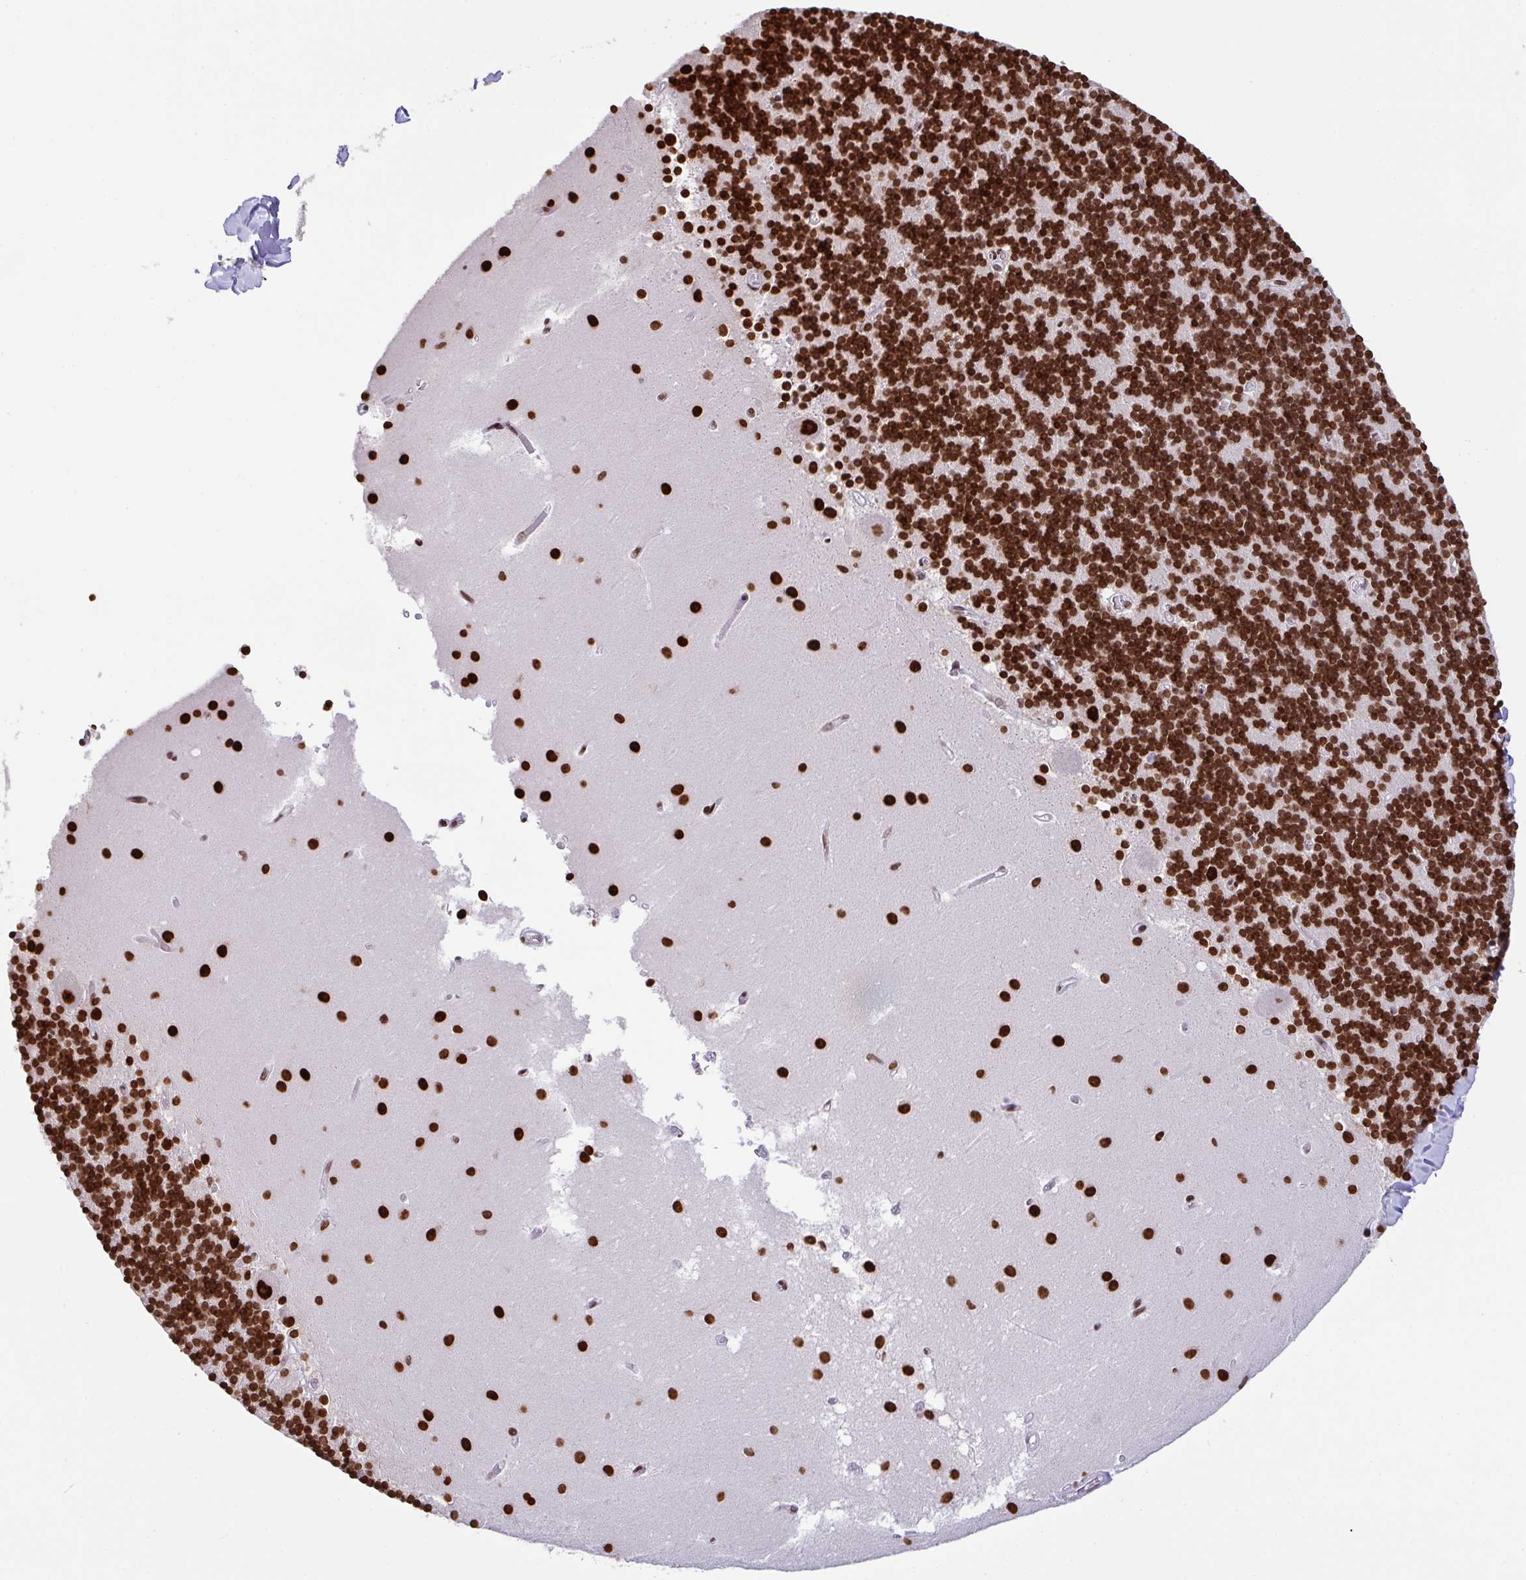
{"staining": {"intensity": "strong", "quantity": ">75%", "location": "nuclear"}, "tissue": "cerebellum", "cell_type": "Cells in granular layer", "image_type": "normal", "snomed": [{"axis": "morphology", "description": "Normal tissue, NOS"}, {"axis": "topography", "description": "Cerebellum"}], "caption": "The image displays a brown stain indicating the presence of a protein in the nuclear of cells in granular layer in cerebellum. The protein of interest is stained brown, and the nuclei are stained in blue (DAB (3,3'-diaminobenzidine) IHC with brightfield microscopy, high magnification).", "gene": "CLP1", "patient": {"sex": "male", "age": 54}}